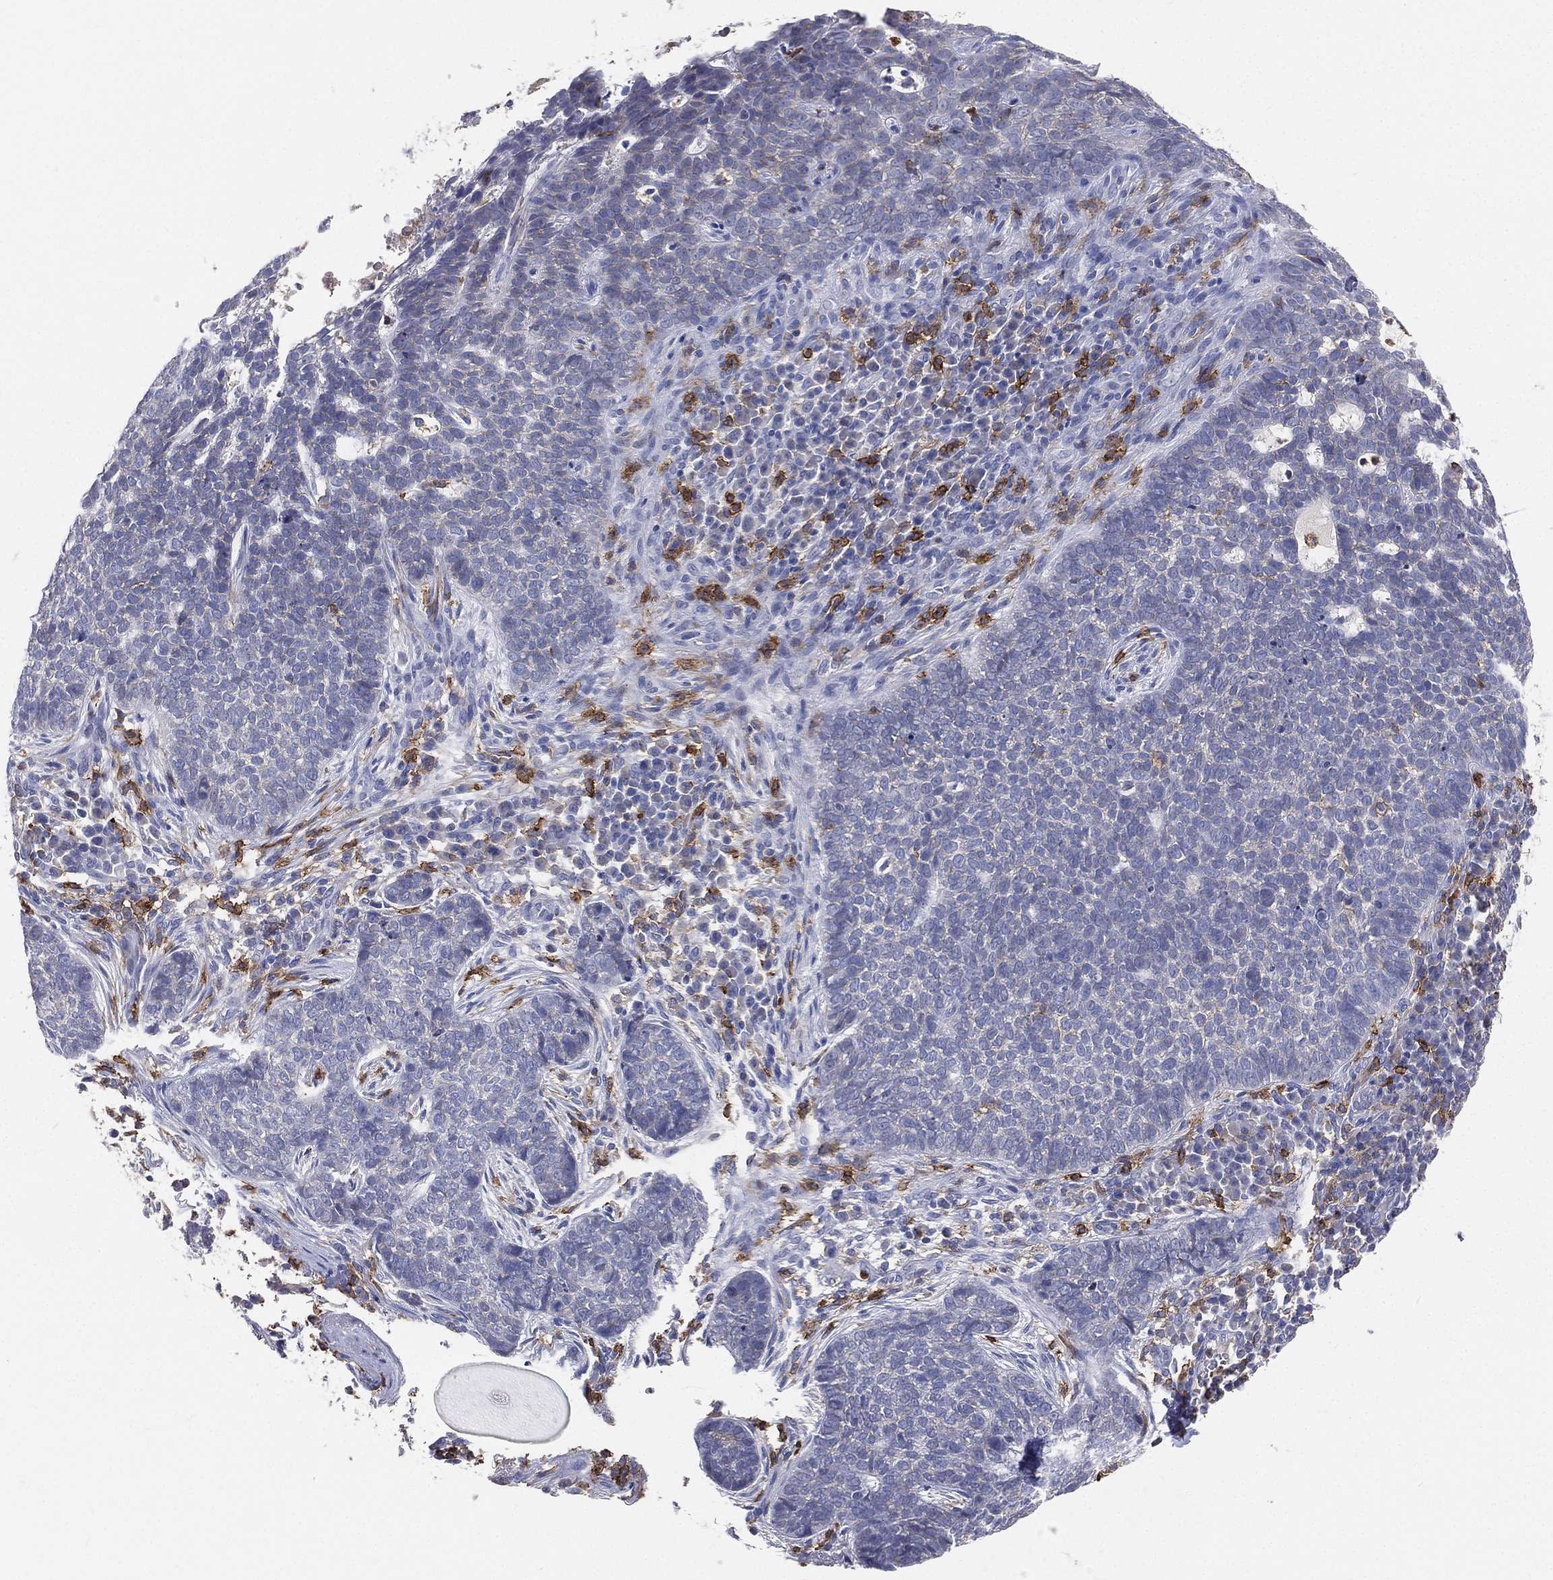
{"staining": {"intensity": "negative", "quantity": "none", "location": "none"}, "tissue": "skin cancer", "cell_type": "Tumor cells", "image_type": "cancer", "snomed": [{"axis": "morphology", "description": "Basal cell carcinoma"}, {"axis": "topography", "description": "Skin"}], "caption": "Histopathology image shows no protein expression in tumor cells of basal cell carcinoma (skin) tissue.", "gene": "CD33", "patient": {"sex": "female", "age": 69}}